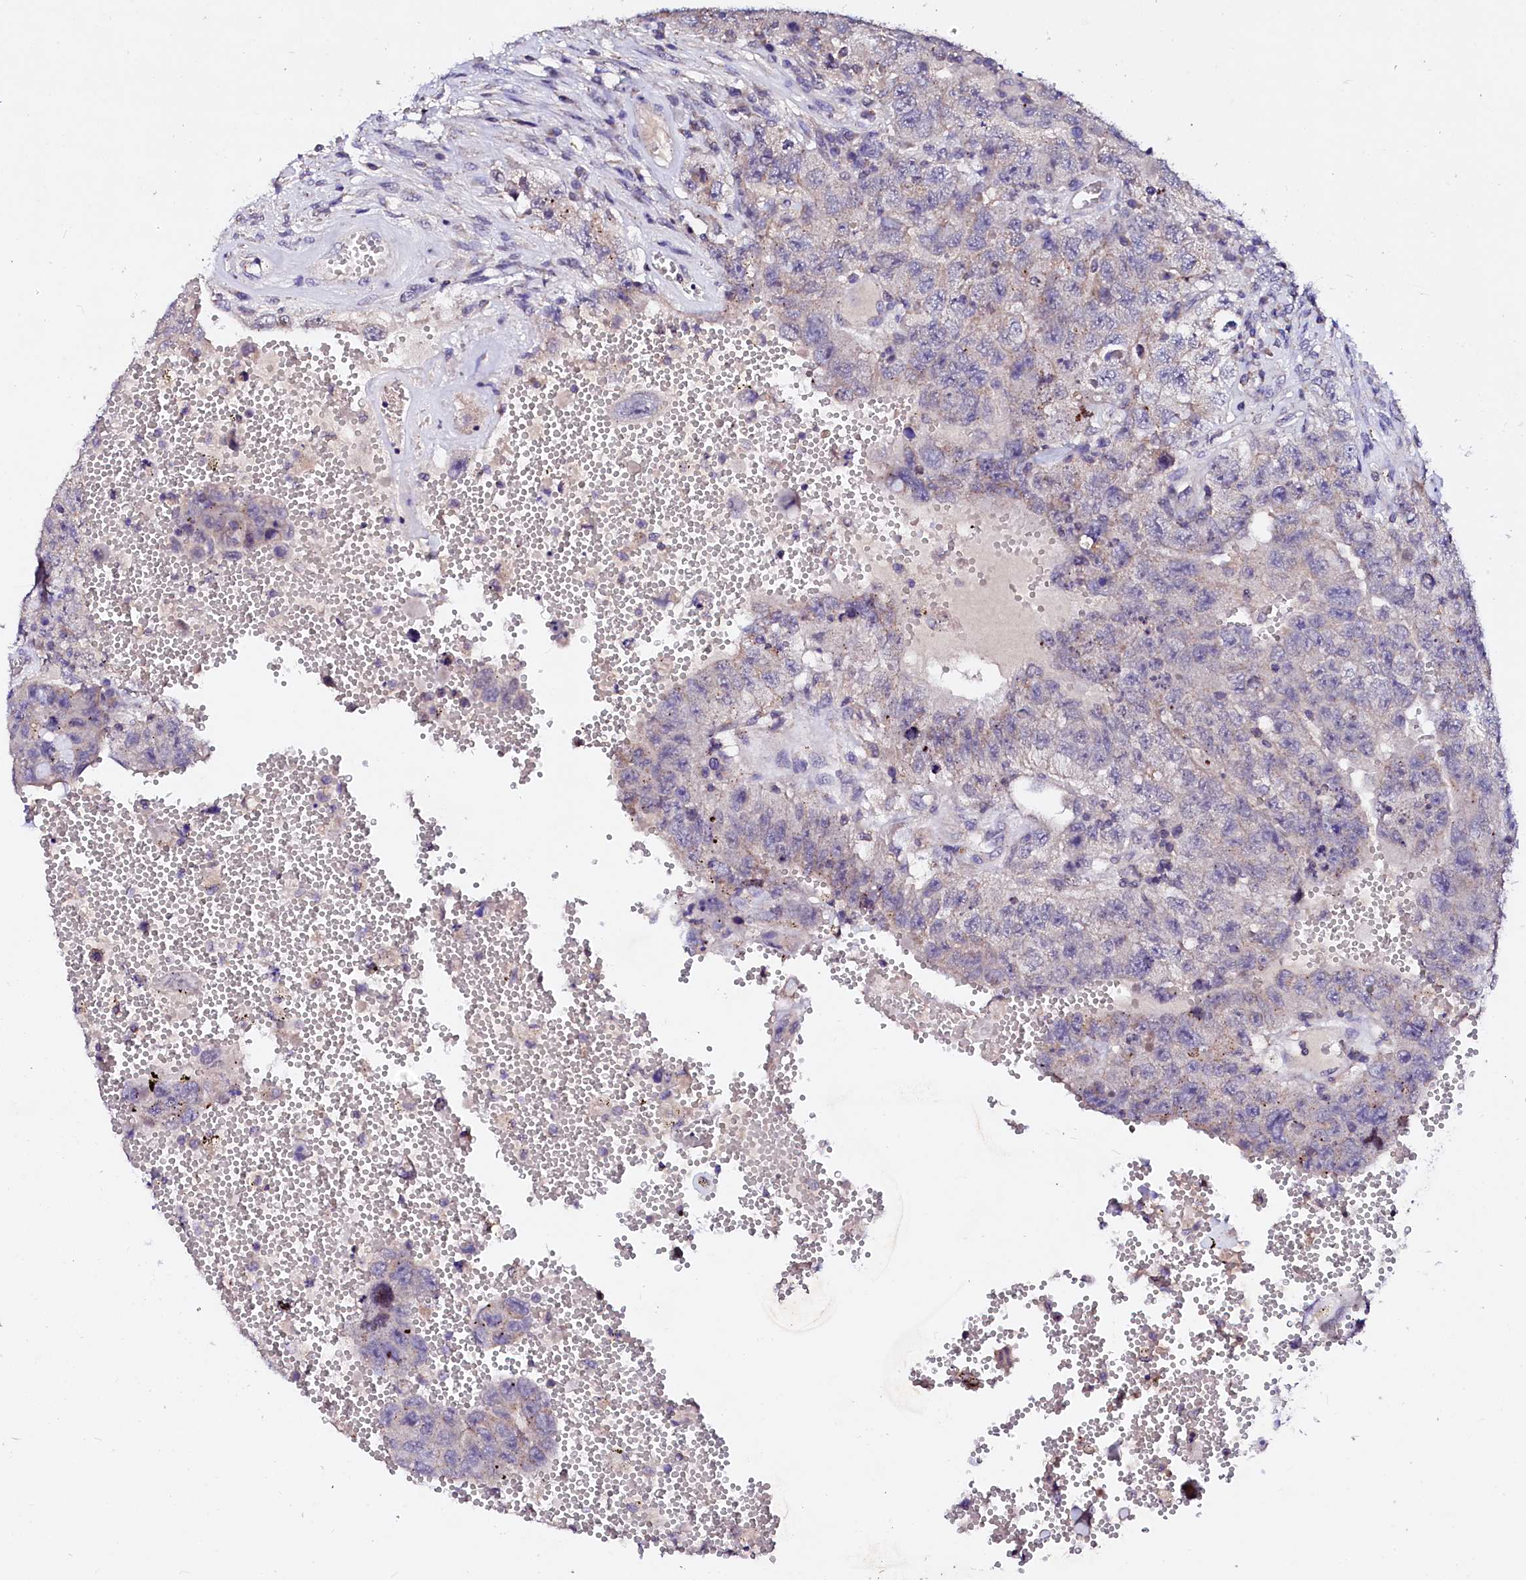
{"staining": {"intensity": "negative", "quantity": "none", "location": "none"}, "tissue": "testis cancer", "cell_type": "Tumor cells", "image_type": "cancer", "snomed": [{"axis": "morphology", "description": "Carcinoma, Embryonal, NOS"}, {"axis": "topography", "description": "Testis"}], "caption": "Immunohistochemistry (IHC) micrograph of testis embryonal carcinoma stained for a protein (brown), which reveals no expression in tumor cells.", "gene": "NALF1", "patient": {"sex": "male", "age": 26}}